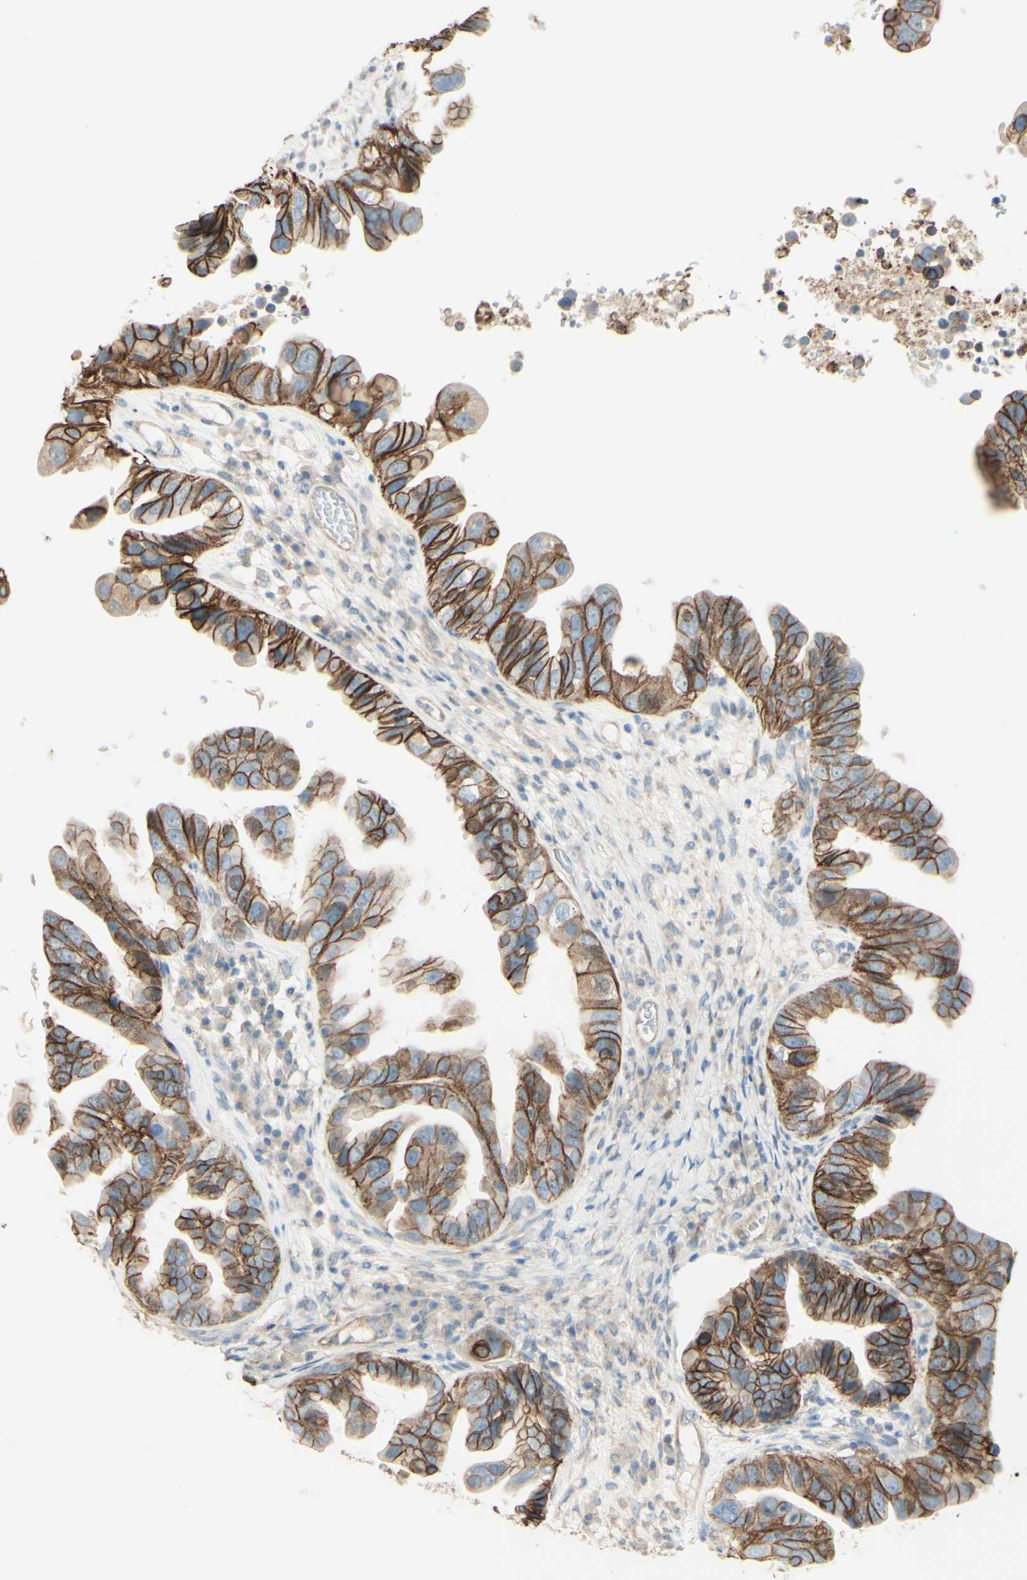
{"staining": {"intensity": "moderate", "quantity": ">75%", "location": "cytoplasmic/membranous"}, "tissue": "ovarian cancer", "cell_type": "Tumor cells", "image_type": "cancer", "snomed": [{"axis": "morphology", "description": "Cystadenocarcinoma, serous, NOS"}, {"axis": "topography", "description": "Ovary"}], "caption": "Tumor cells demonstrate medium levels of moderate cytoplasmic/membranous staining in about >75% of cells in ovarian serous cystadenocarcinoma.", "gene": "RNF149", "patient": {"sex": "female", "age": 56}}